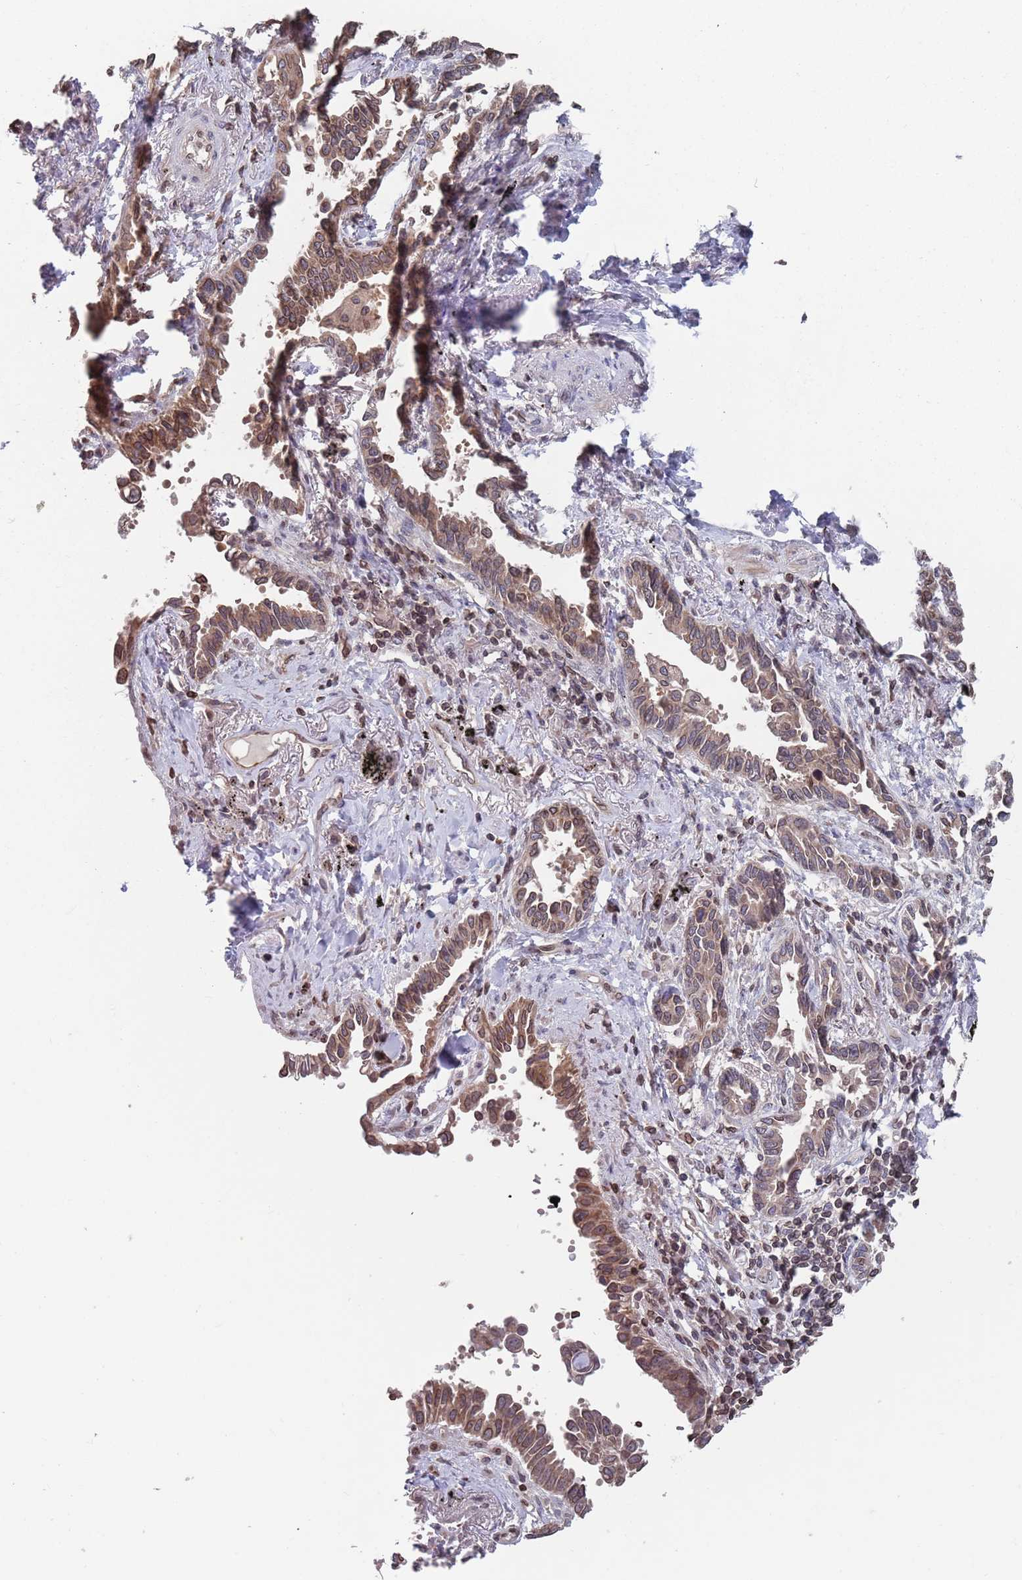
{"staining": {"intensity": "moderate", "quantity": ">75%", "location": "cytoplasmic/membranous,nuclear"}, "tissue": "lung cancer", "cell_type": "Tumor cells", "image_type": "cancer", "snomed": [{"axis": "morphology", "description": "Adenocarcinoma, NOS"}, {"axis": "topography", "description": "Lung"}], "caption": "This histopathology image exhibits immunohistochemistry (IHC) staining of human adenocarcinoma (lung), with medium moderate cytoplasmic/membranous and nuclear staining in about >75% of tumor cells.", "gene": "SDHAF3", "patient": {"sex": "male", "age": 67}}